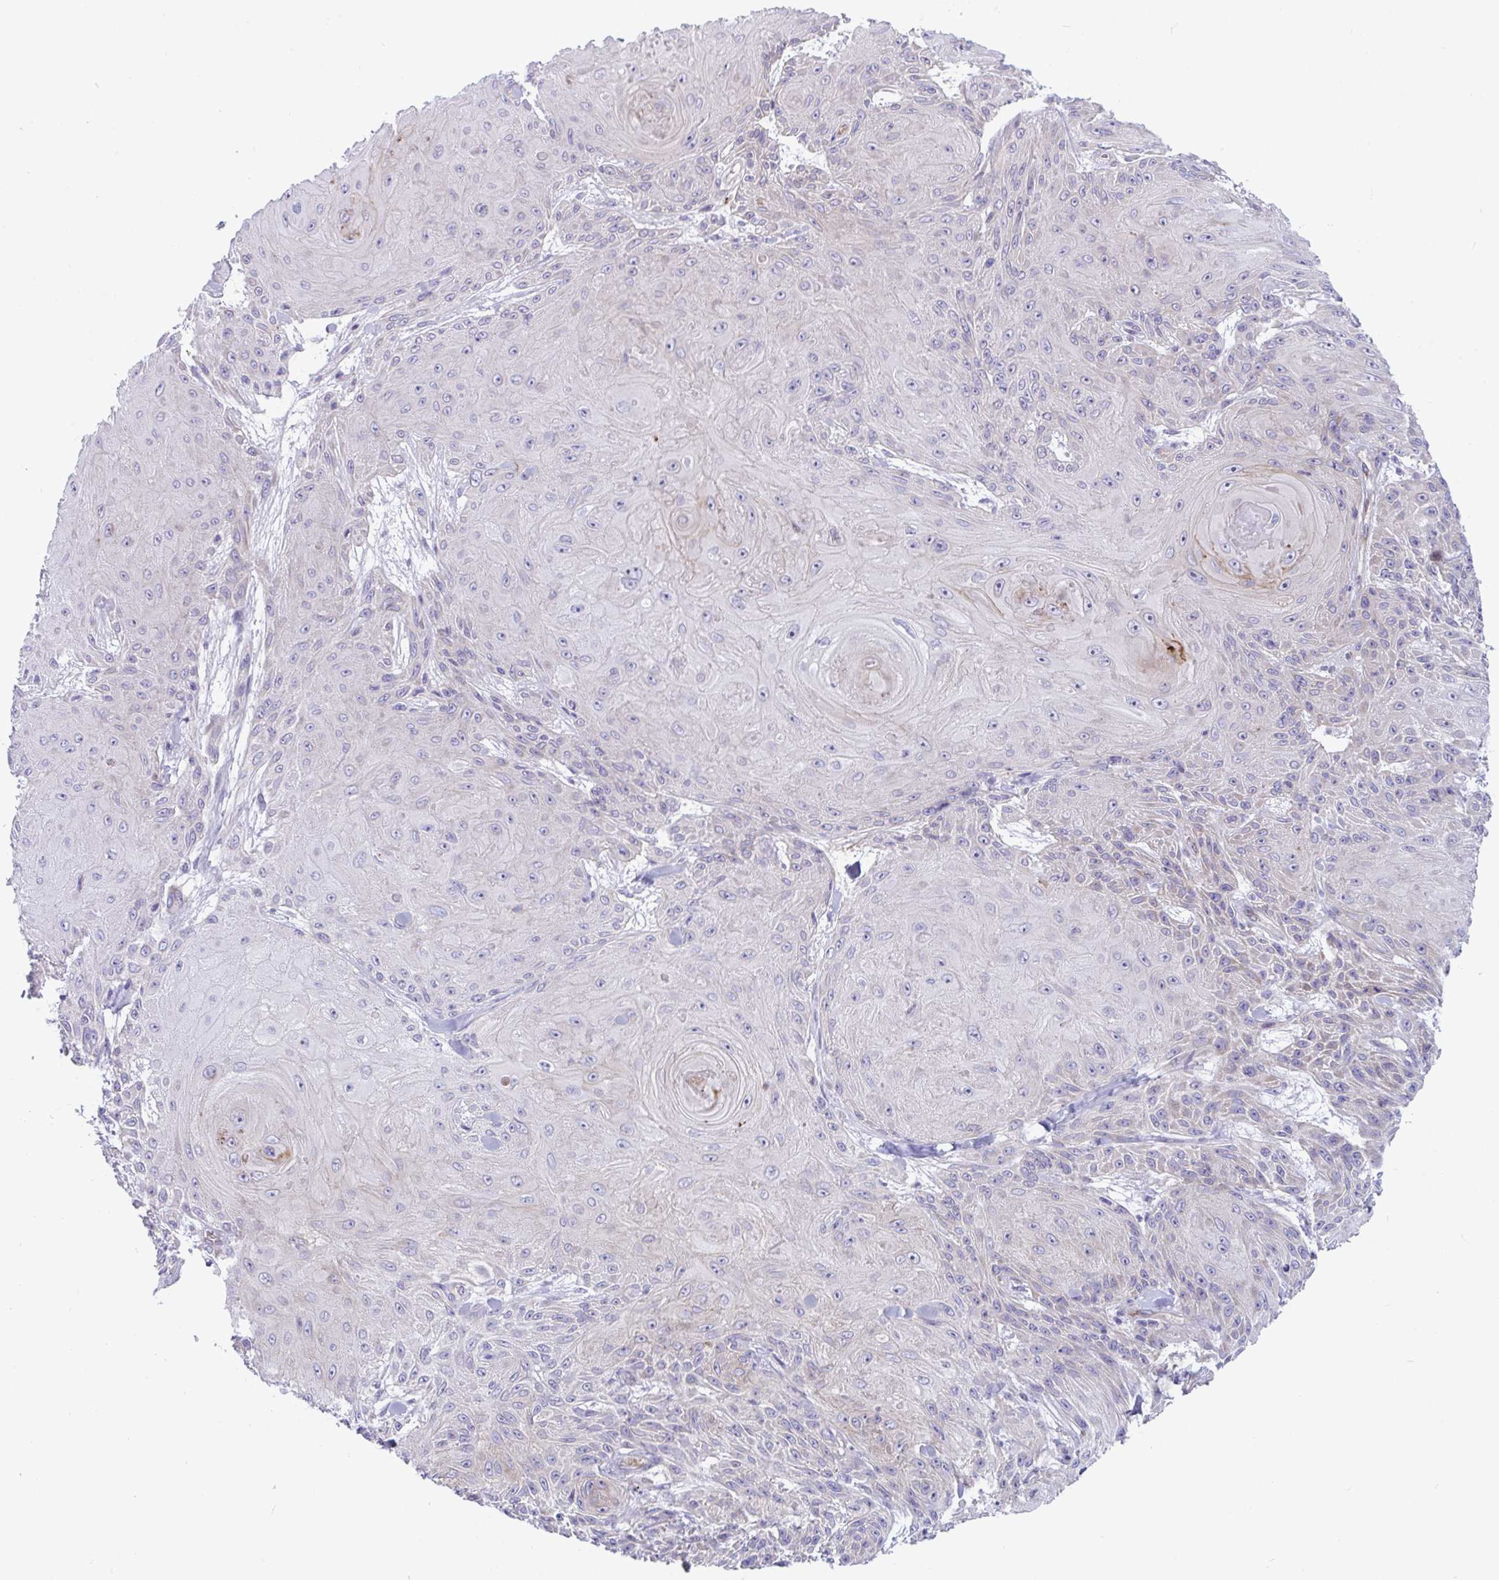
{"staining": {"intensity": "negative", "quantity": "none", "location": "none"}, "tissue": "skin cancer", "cell_type": "Tumor cells", "image_type": "cancer", "snomed": [{"axis": "morphology", "description": "Squamous cell carcinoma, NOS"}, {"axis": "topography", "description": "Skin"}], "caption": "Tumor cells are negative for brown protein staining in skin cancer. (DAB immunohistochemistry with hematoxylin counter stain).", "gene": "IL37", "patient": {"sex": "male", "age": 88}}